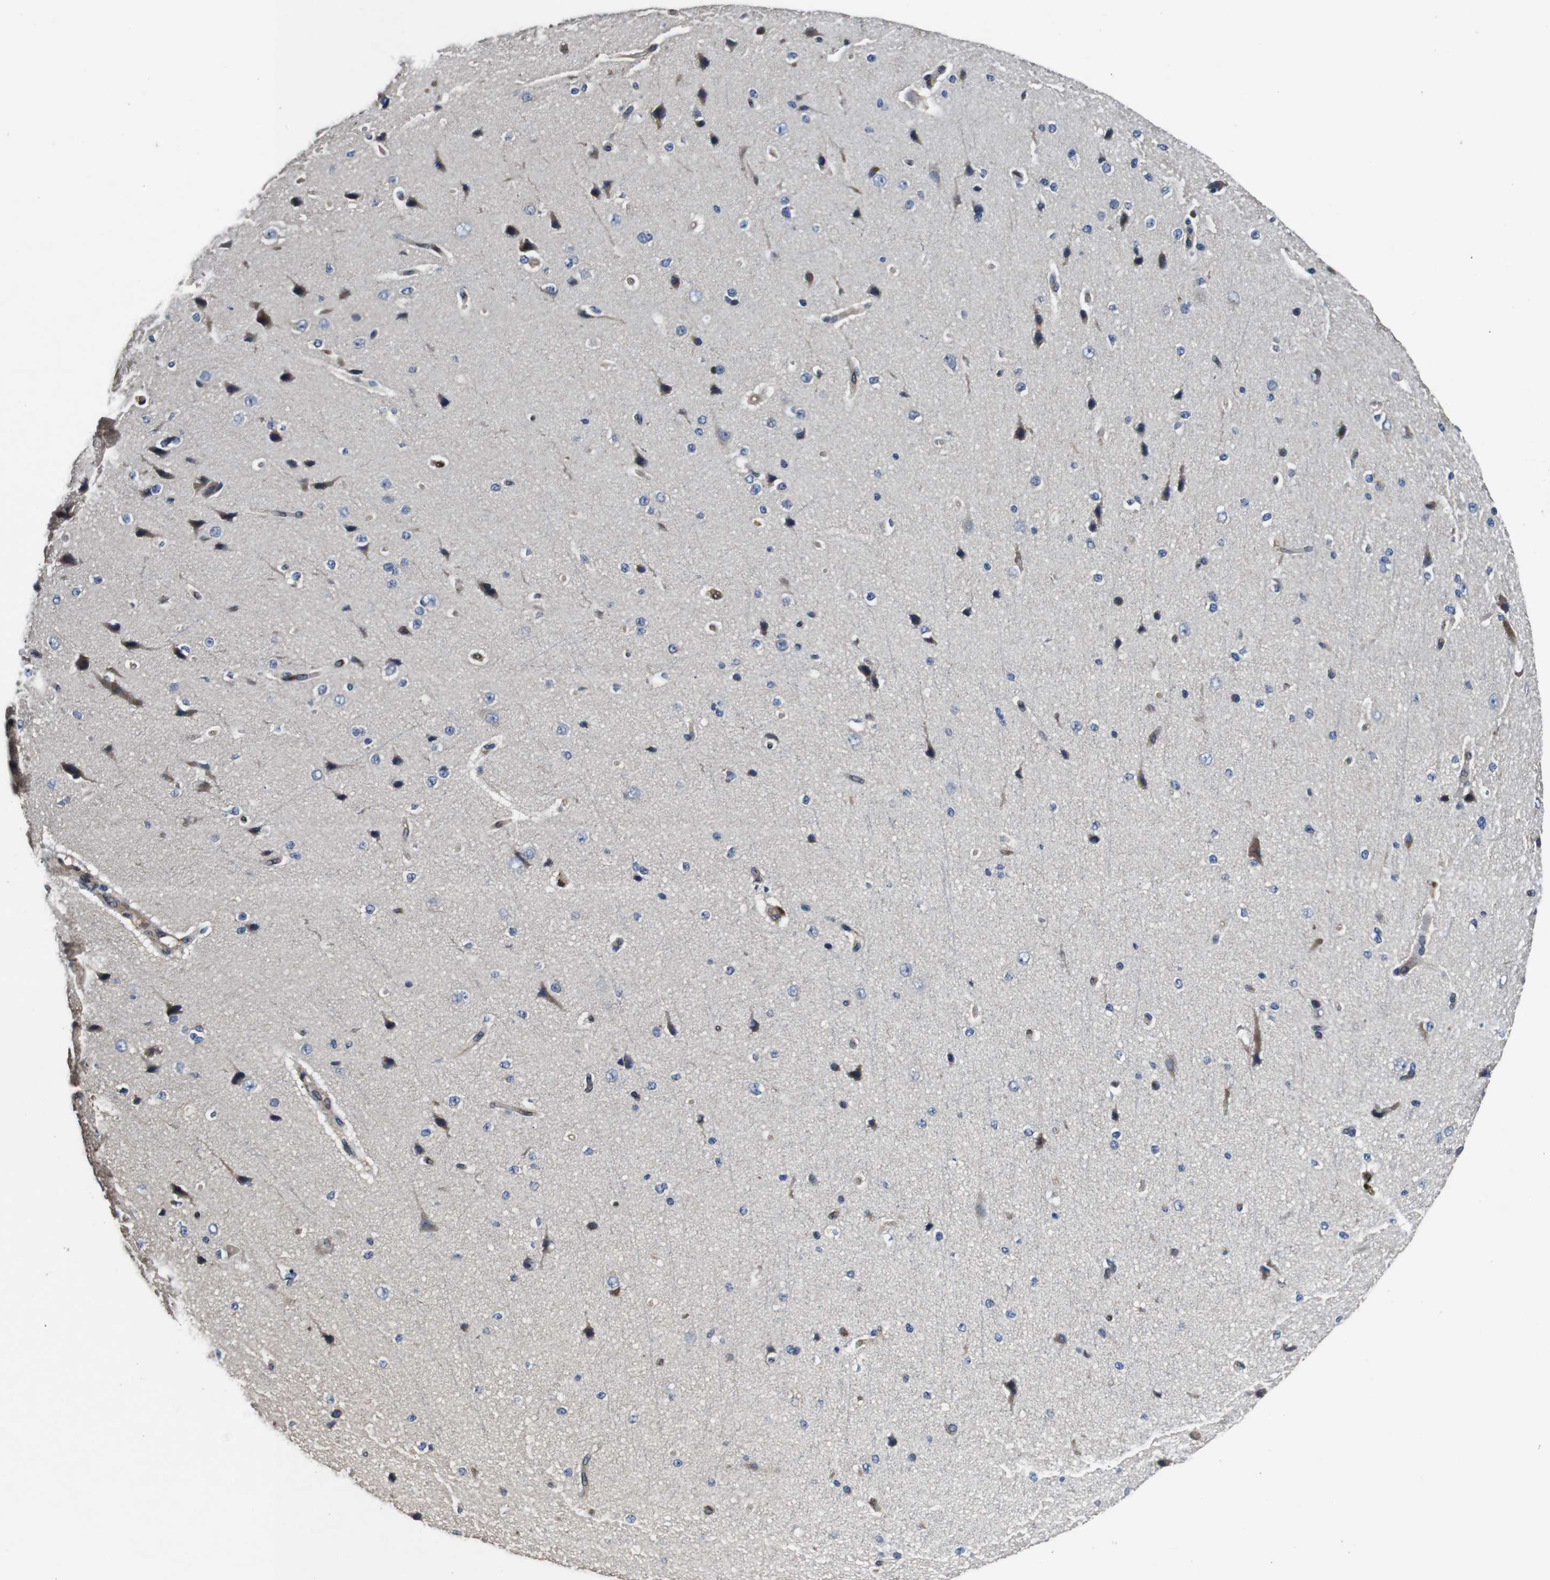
{"staining": {"intensity": "moderate", "quantity": "25%-75%", "location": "cytoplasmic/membranous,nuclear"}, "tissue": "cerebral cortex", "cell_type": "Endothelial cells", "image_type": "normal", "snomed": [{"axis": "morphology", "description": "Normal tissue, NOS"}, {"axis": "morphology", "description": "Developmental malformation"}, {"axis": "topography", "description": "Cerebral cortex"}], "caption": "Immunohistochemical staining of benign human cerebral cortex displays 25%-75% levels of moderate cytoplasmic/membranous,nuclear protein positivity in approximately 25%-75% of endothelial cells.", "gene": "ANXA1", "patient": {"sex": "female", "age": 30}}